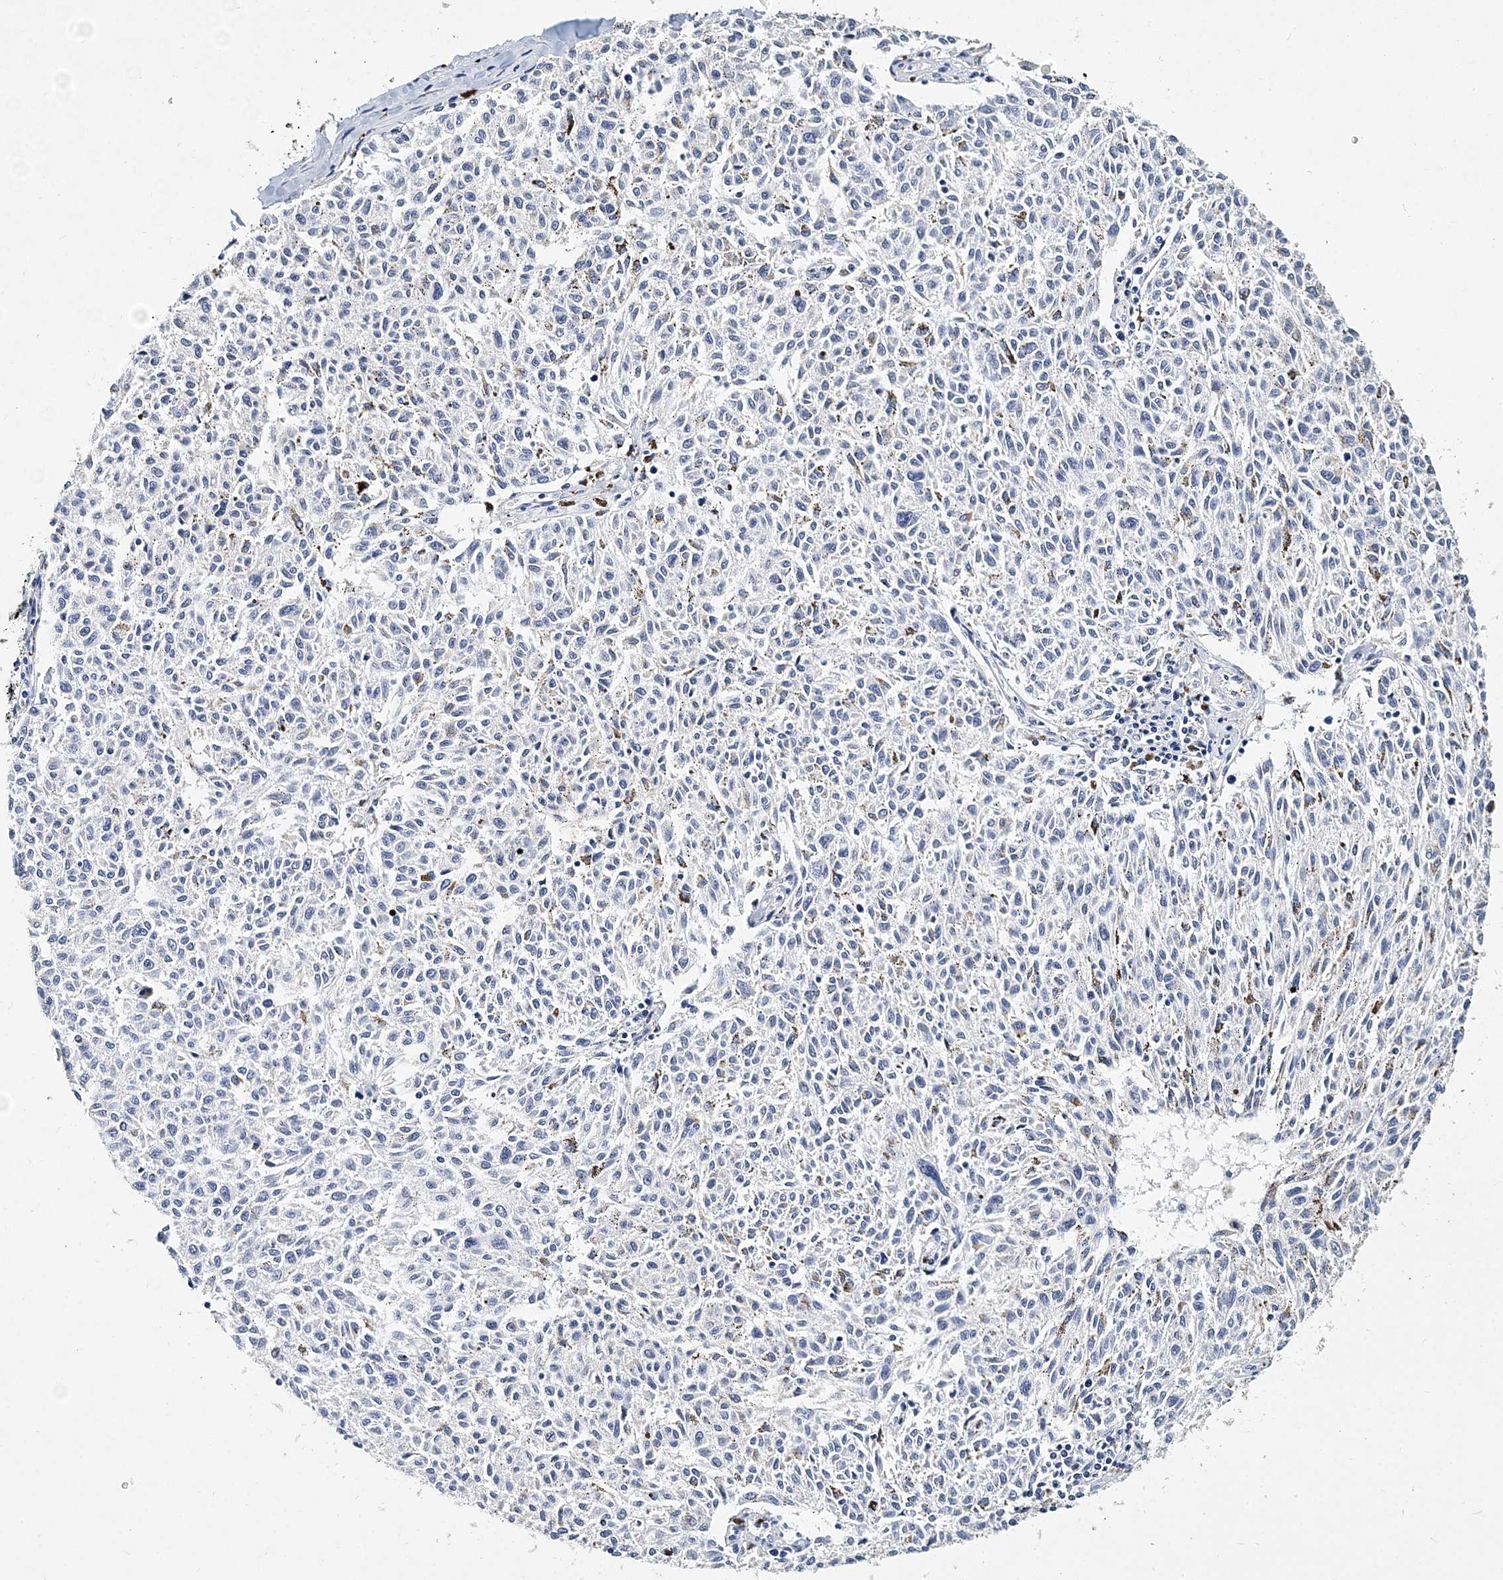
{"staining": {"intensity": "negative", "quantity": "none", "location": "none"}, "tissue": "melanoma", "cell_type": "Tumor cells", "image_type": "cancer", "snomed": [{"axis": "morphology", "description": "Malignant melanoma, NOS"}, {"axis": "topography", "description": "Skin"}], "caption": "Micrograph shows no significant protein positivity in tumor cells of malignant melanoma.", "gene": "ITGA2B", "patient": {"sex": "female", "age": 72}}